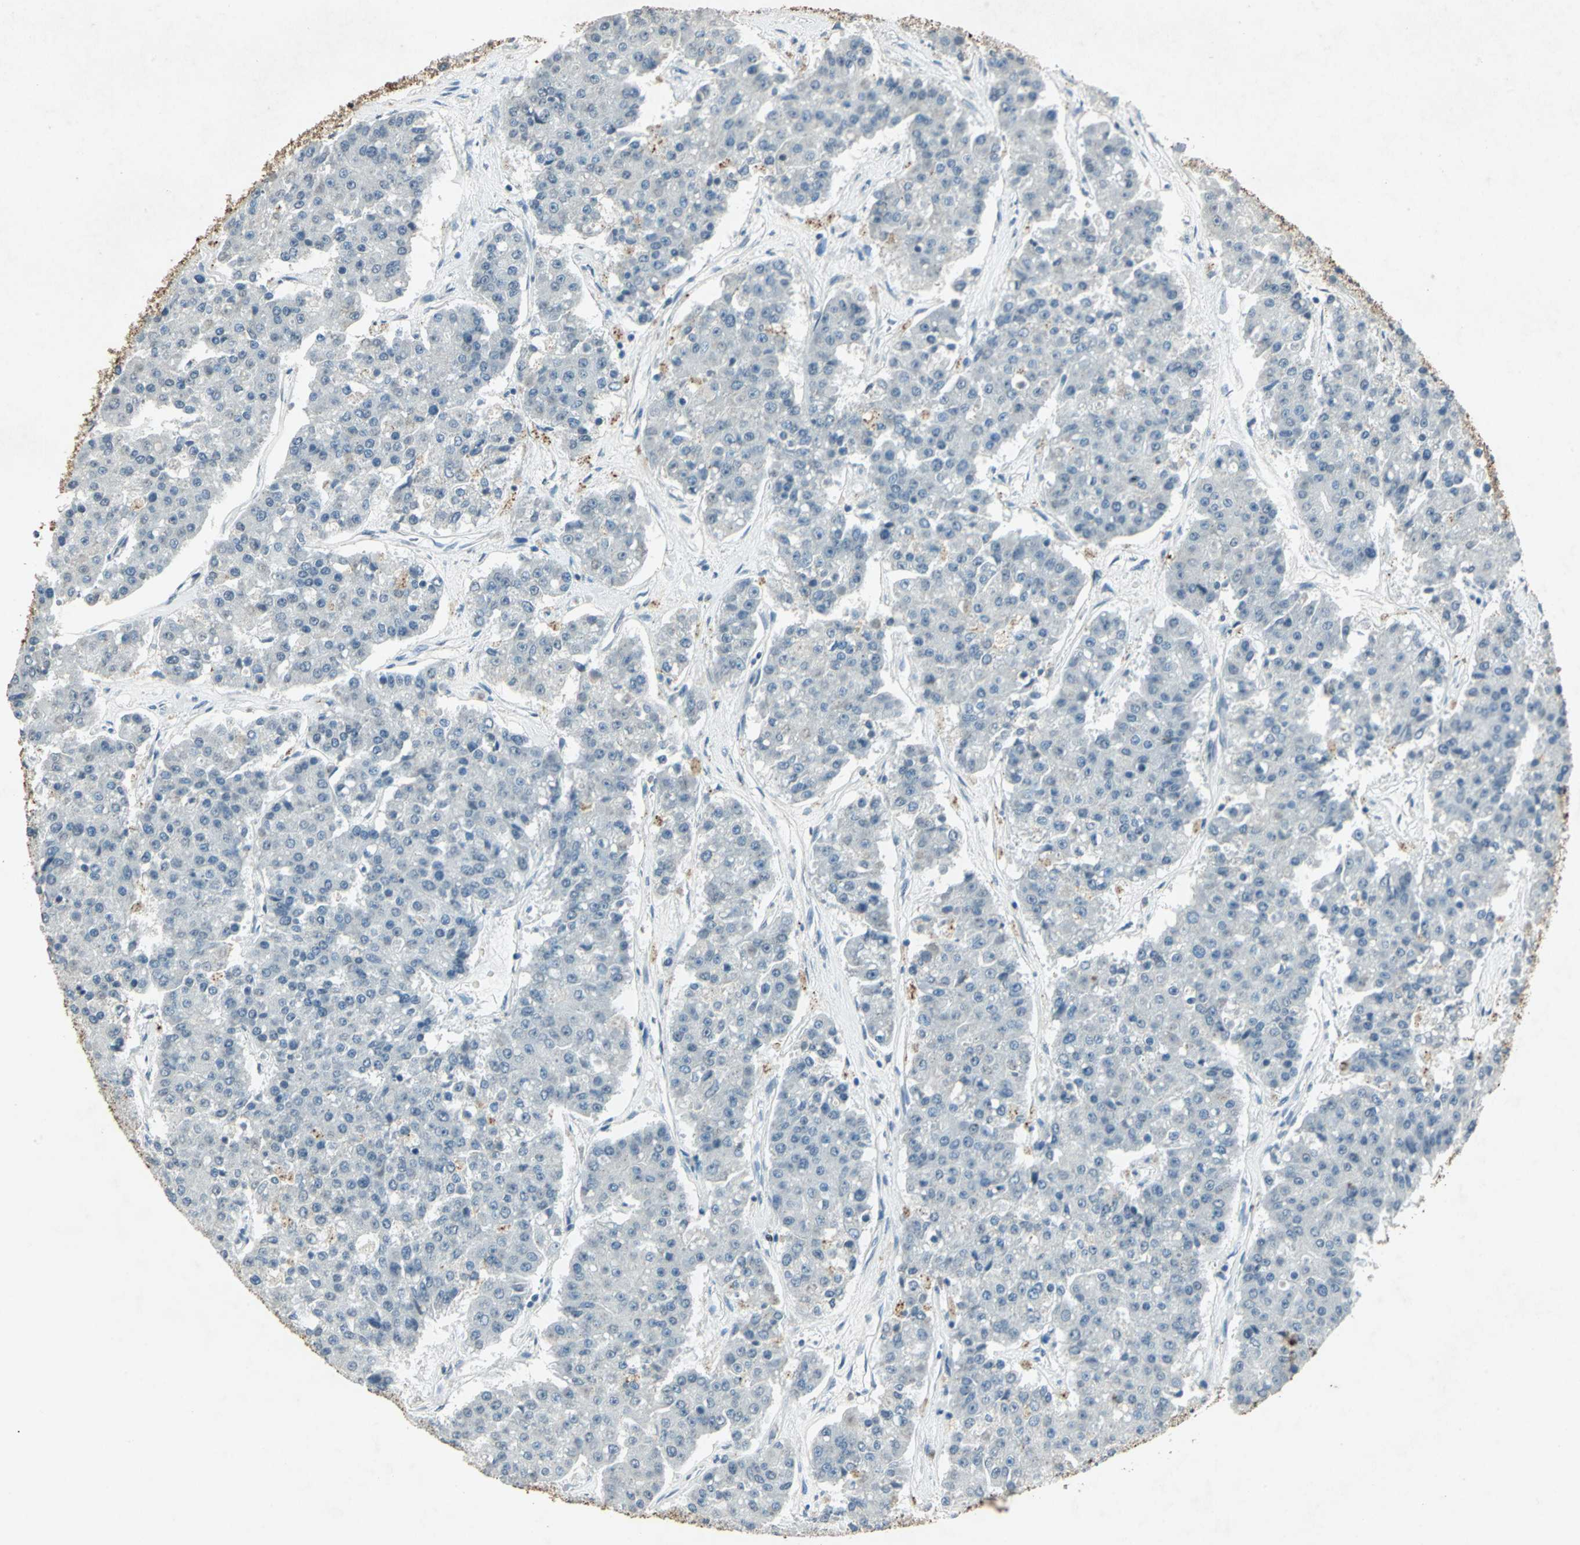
{"staining": {"intensity": "negative", "quantity": "none", "location": "none"}, "tissue": "pancreatic cancer", "cell_type": "Tumor cells", "image_type": "cancer", "snomed": [{"axis": "morphology", "description": "Adenocarcinoma, NOS"}, {"axis": "topography", "description": "Pancreas"}], "caption": "Tumor cells are negative for protein expression in human adenocarcinoma (pancreatic).", "gene": "CAMK2B", "patient": {"sex": "male", "age": 50}}